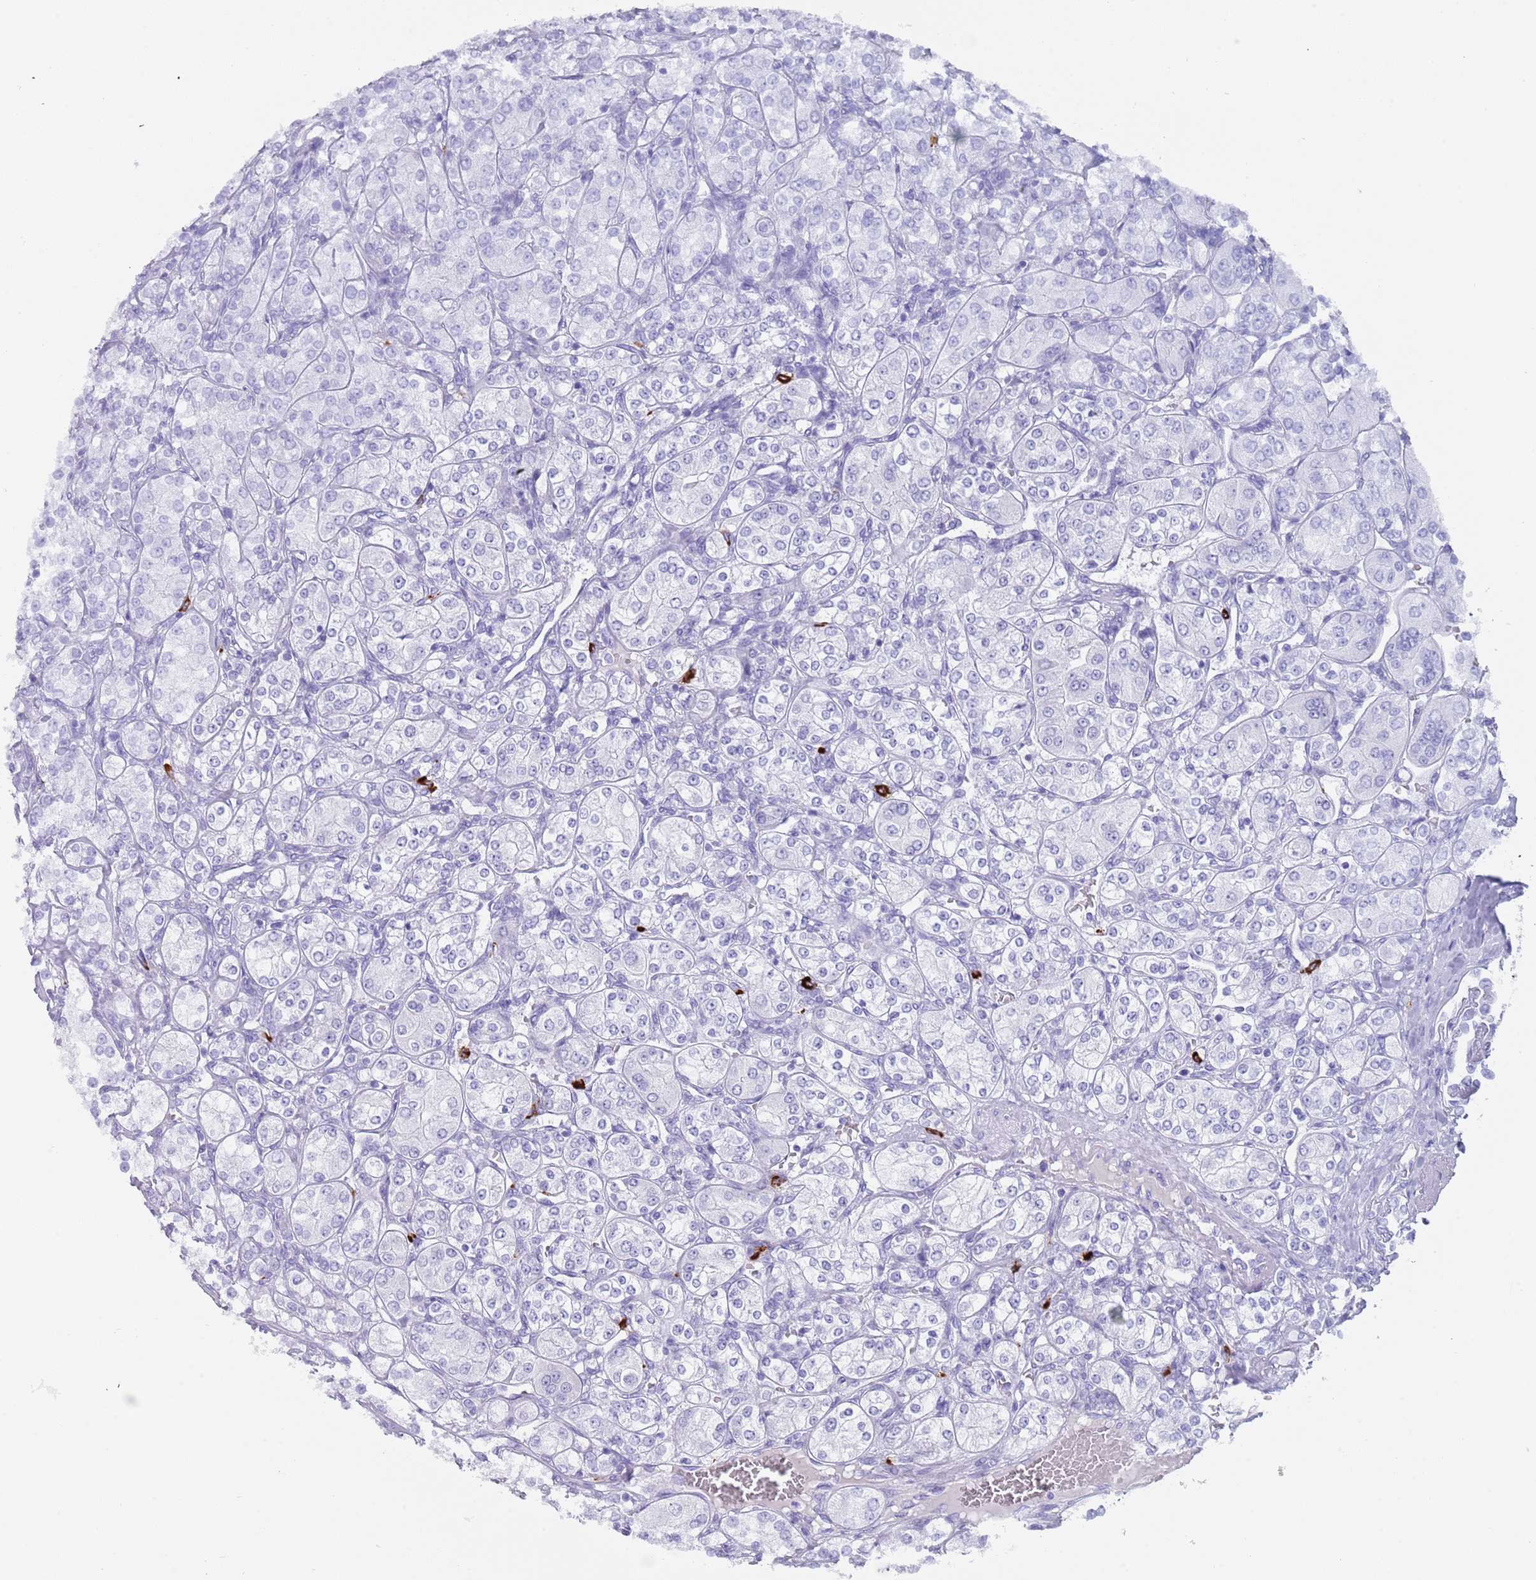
{"staining": {"intensity": "negative", "quantity": "none", "location": "none"}, "tissue": "renal cancer", "cell_type": "Tumor cells", "image_type": "cancer", "snomed": [{"axis": "morphology", "description": "Adenocarcinoma, NOS"}, {"axis": "topography", "description": "Kidney"}], "caption": "Immunohistochemistry image of renal cancer stained for a protein (brown), which demonstrates no staining in tumor cells.", "gene": "MYADML2", "patient": {"sex": "male", "age": 77}}